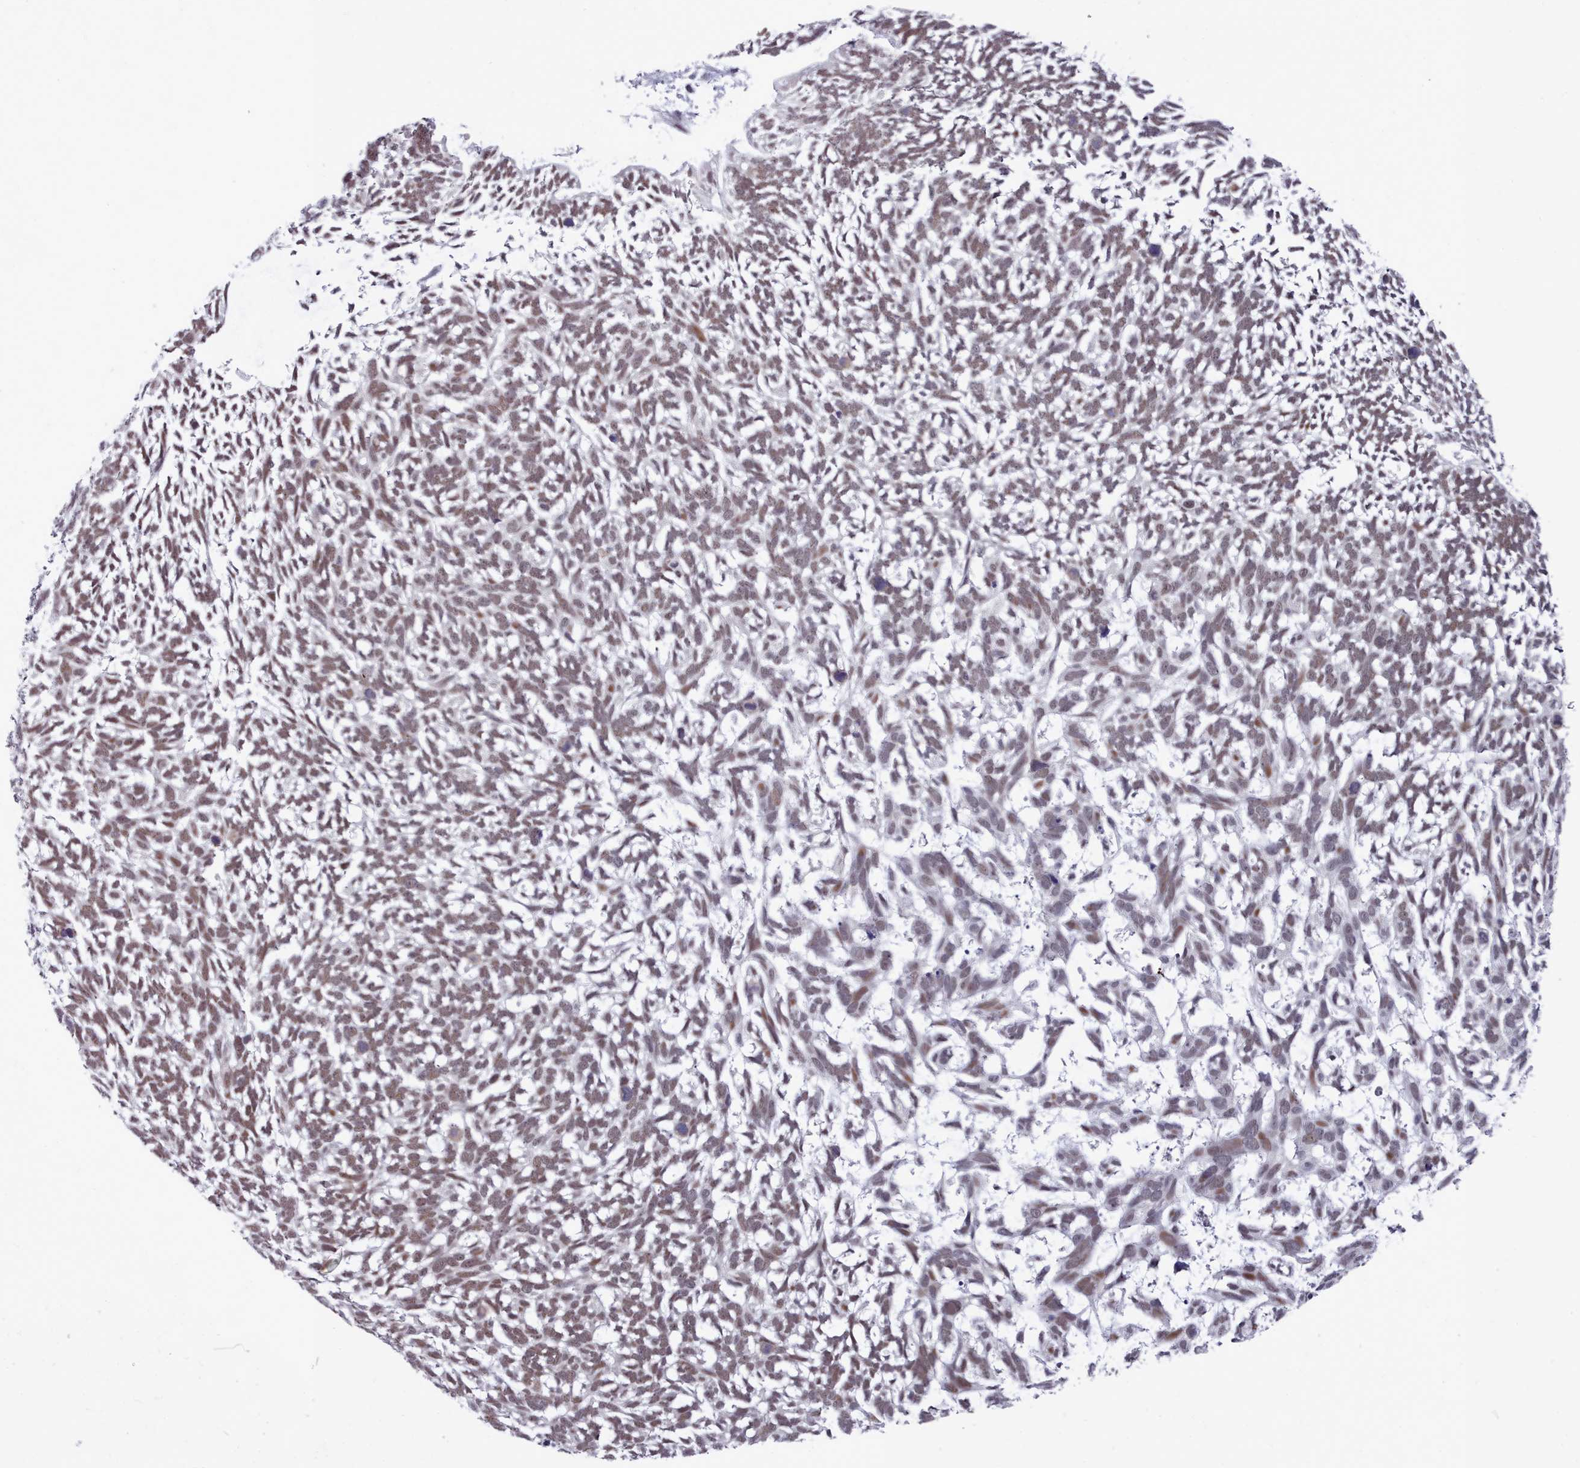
{"staining": {"intensity": "weak", "quantity": ">75%", "location": "nuclear"}, "tissue": "skin cancer", "cell_type": "Tumor cells", "image_type": "cancer", "snomed": [{"axis": "morphology", "description": "Basal cell carcinoma"}, {"axis": "topography", "description": "Skin"}], "caption": "DAB (3,3'-diaminobenzidine) immunohistochemical staining of skin basal cell carcinoma displays weak nuclear protein staining in about >75% of tumor cells. The staining was performed using DAB (3,3'-diaminobenzidine), with brown indicating positive protein expression. Nuclei are stained blue with hematoxylin.", "gene": "GINS1", "patient": {"sex": "male", "age": 88}}